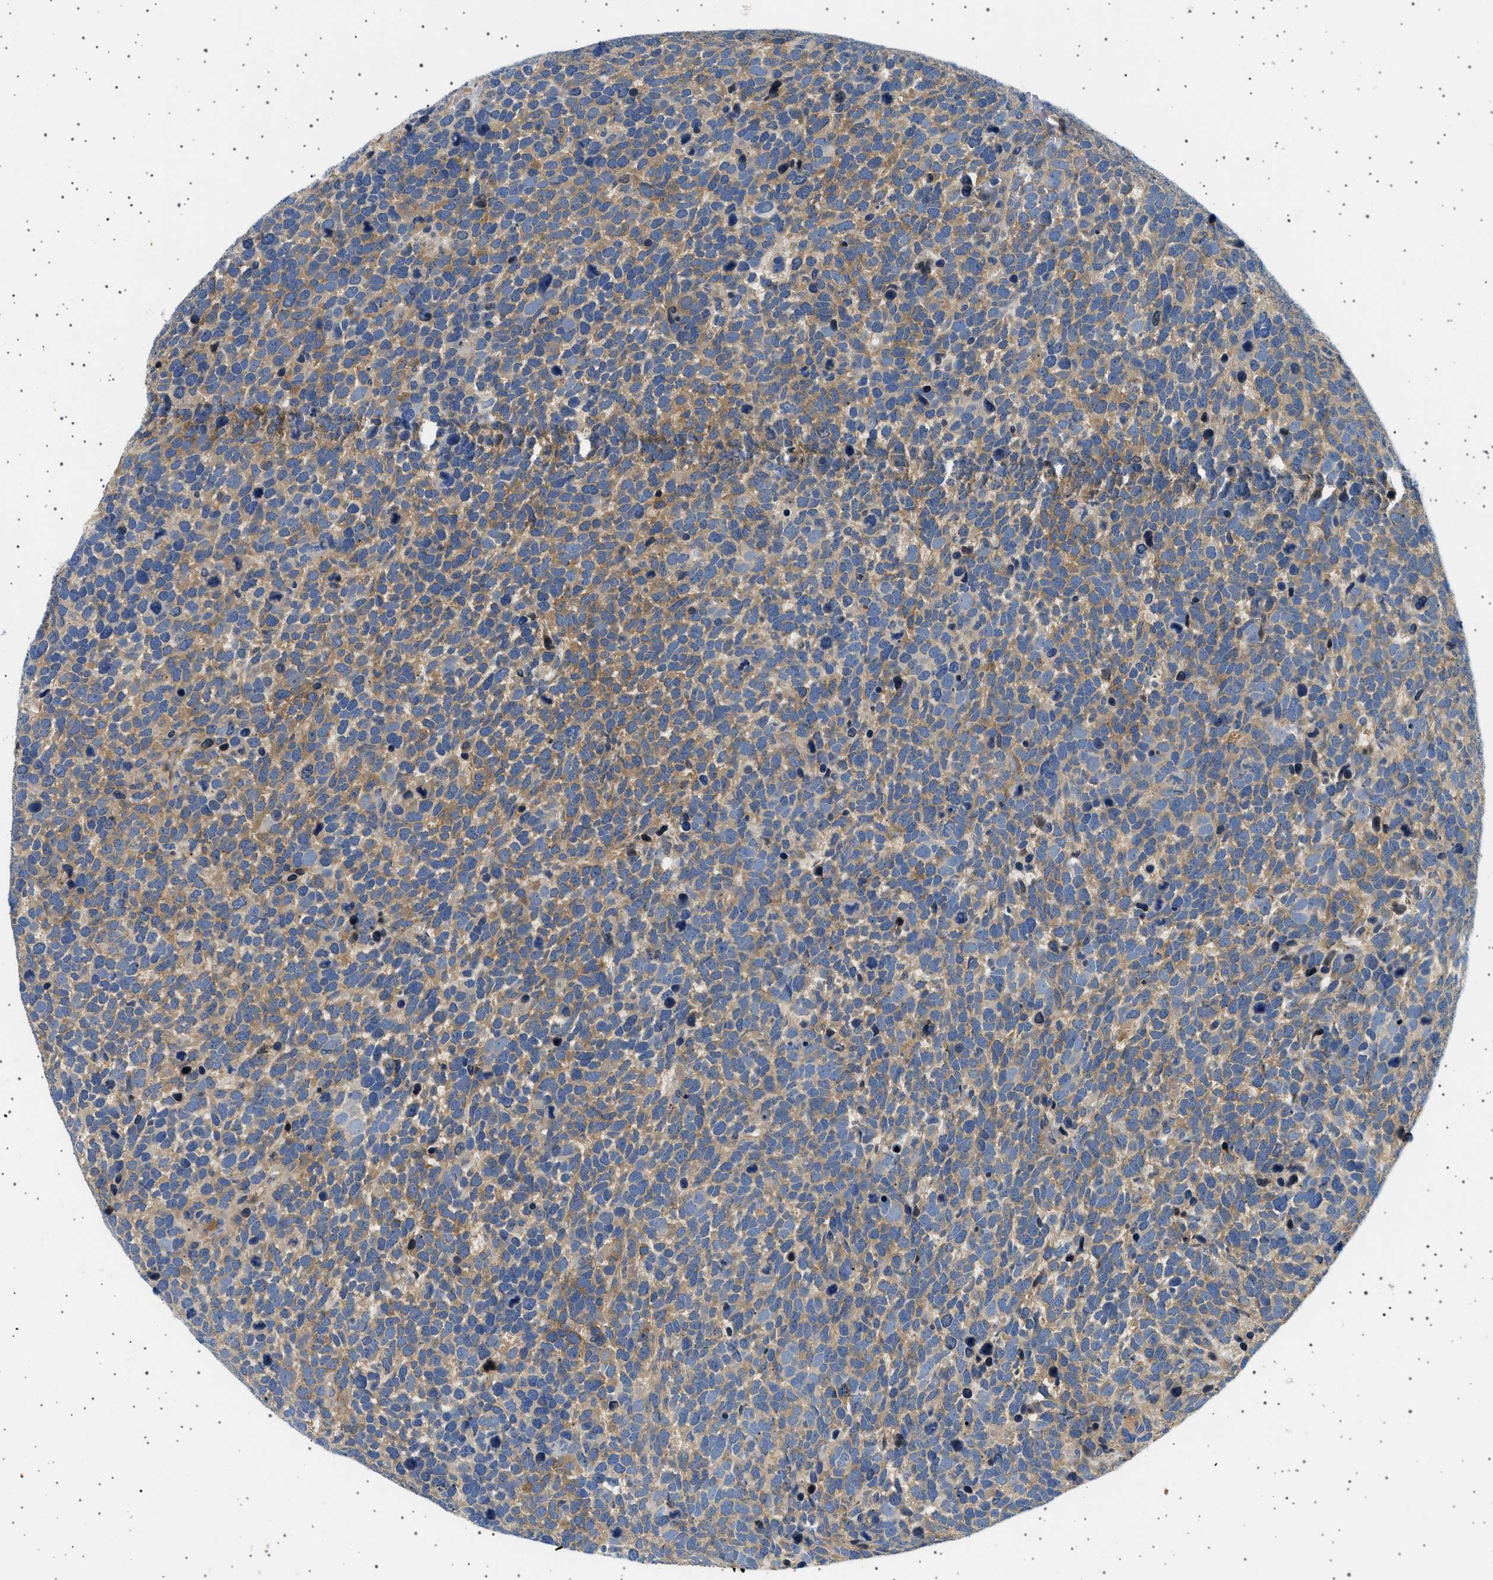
{"staining": {"intensity": "moderate", "quantity": ">75%", "location": "cytoplasmic/membranous"}, "tissue": "urothelial cancer", "cell_type": "Tumor cells", "image_type": "cancer", "snomed": [{"axis": "morphology", "description": "Urothelial carcinoma, High grade"}, {"axis": "topography", "description": "Urinary bladder"}], "caption": "There is medium levels of moderate cytoplasmic/membranous expression in tumor cells of high-grade urothelial carcinoma, as demonstrated by immunohistochemical staining (brown color).", "gene": "PLPP6", "patient": {"sex": "female", "age": 82}}